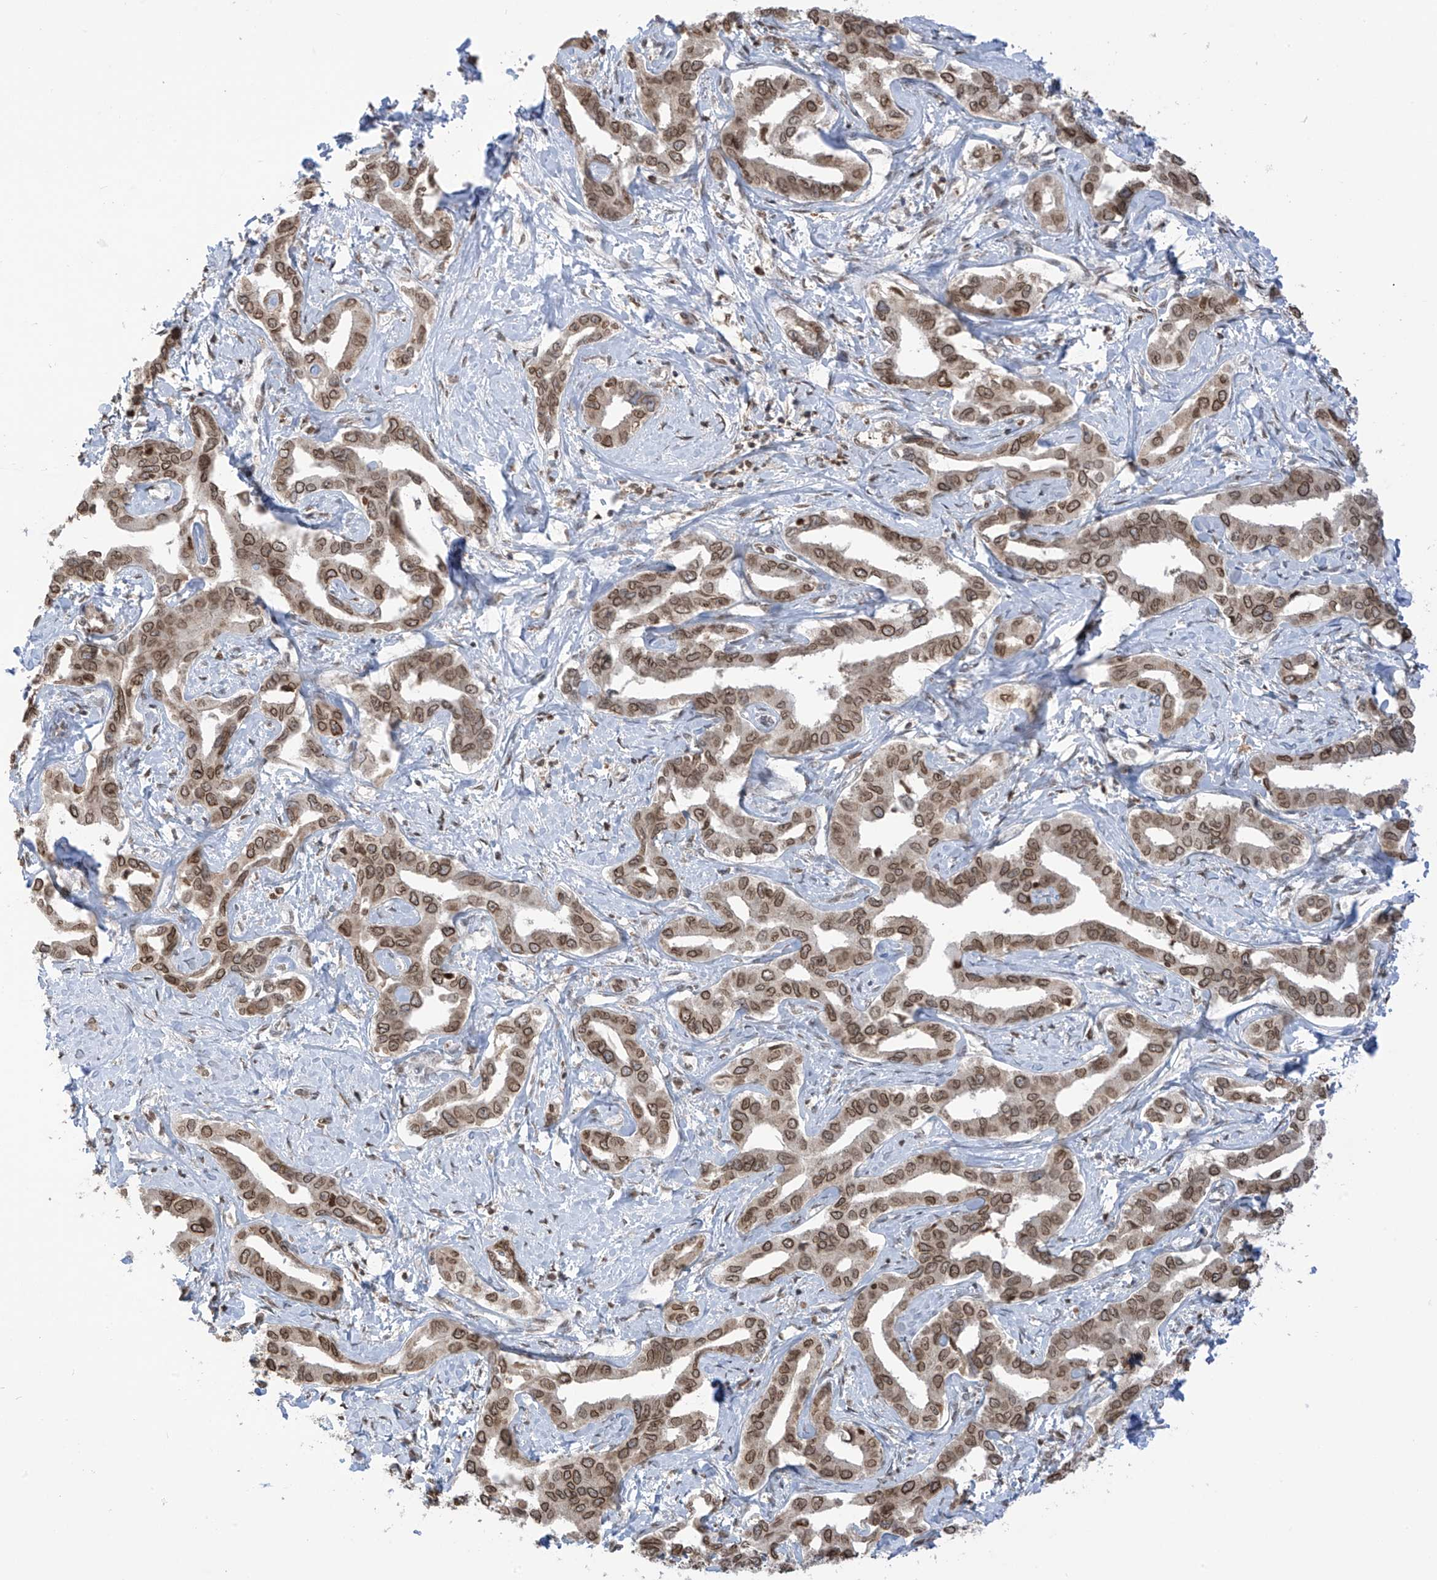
{"staining": {"intensity": "moderate", "quantity": ">75%", "location": "cytoplasmic/membranous,nuclear"}, "tissue": "liver cancer", "cell_type": "Tumor cells", "image_type": "cancer", "snomed": [{"axis": "morphology", "description": "Cholangiocarcinoma"}, {"axis": "topography", "description": "Liver"}], "caption": "A photomicrograph showing moderate cytoplasmic/membranous and nuclear staining in about >75% of tumor cells in liver cholangiocarcinoma, as visualized by brown immunohistochemical staining.", "gene": "KPNB1", "patient": {"sex": "male", "age": 59}}